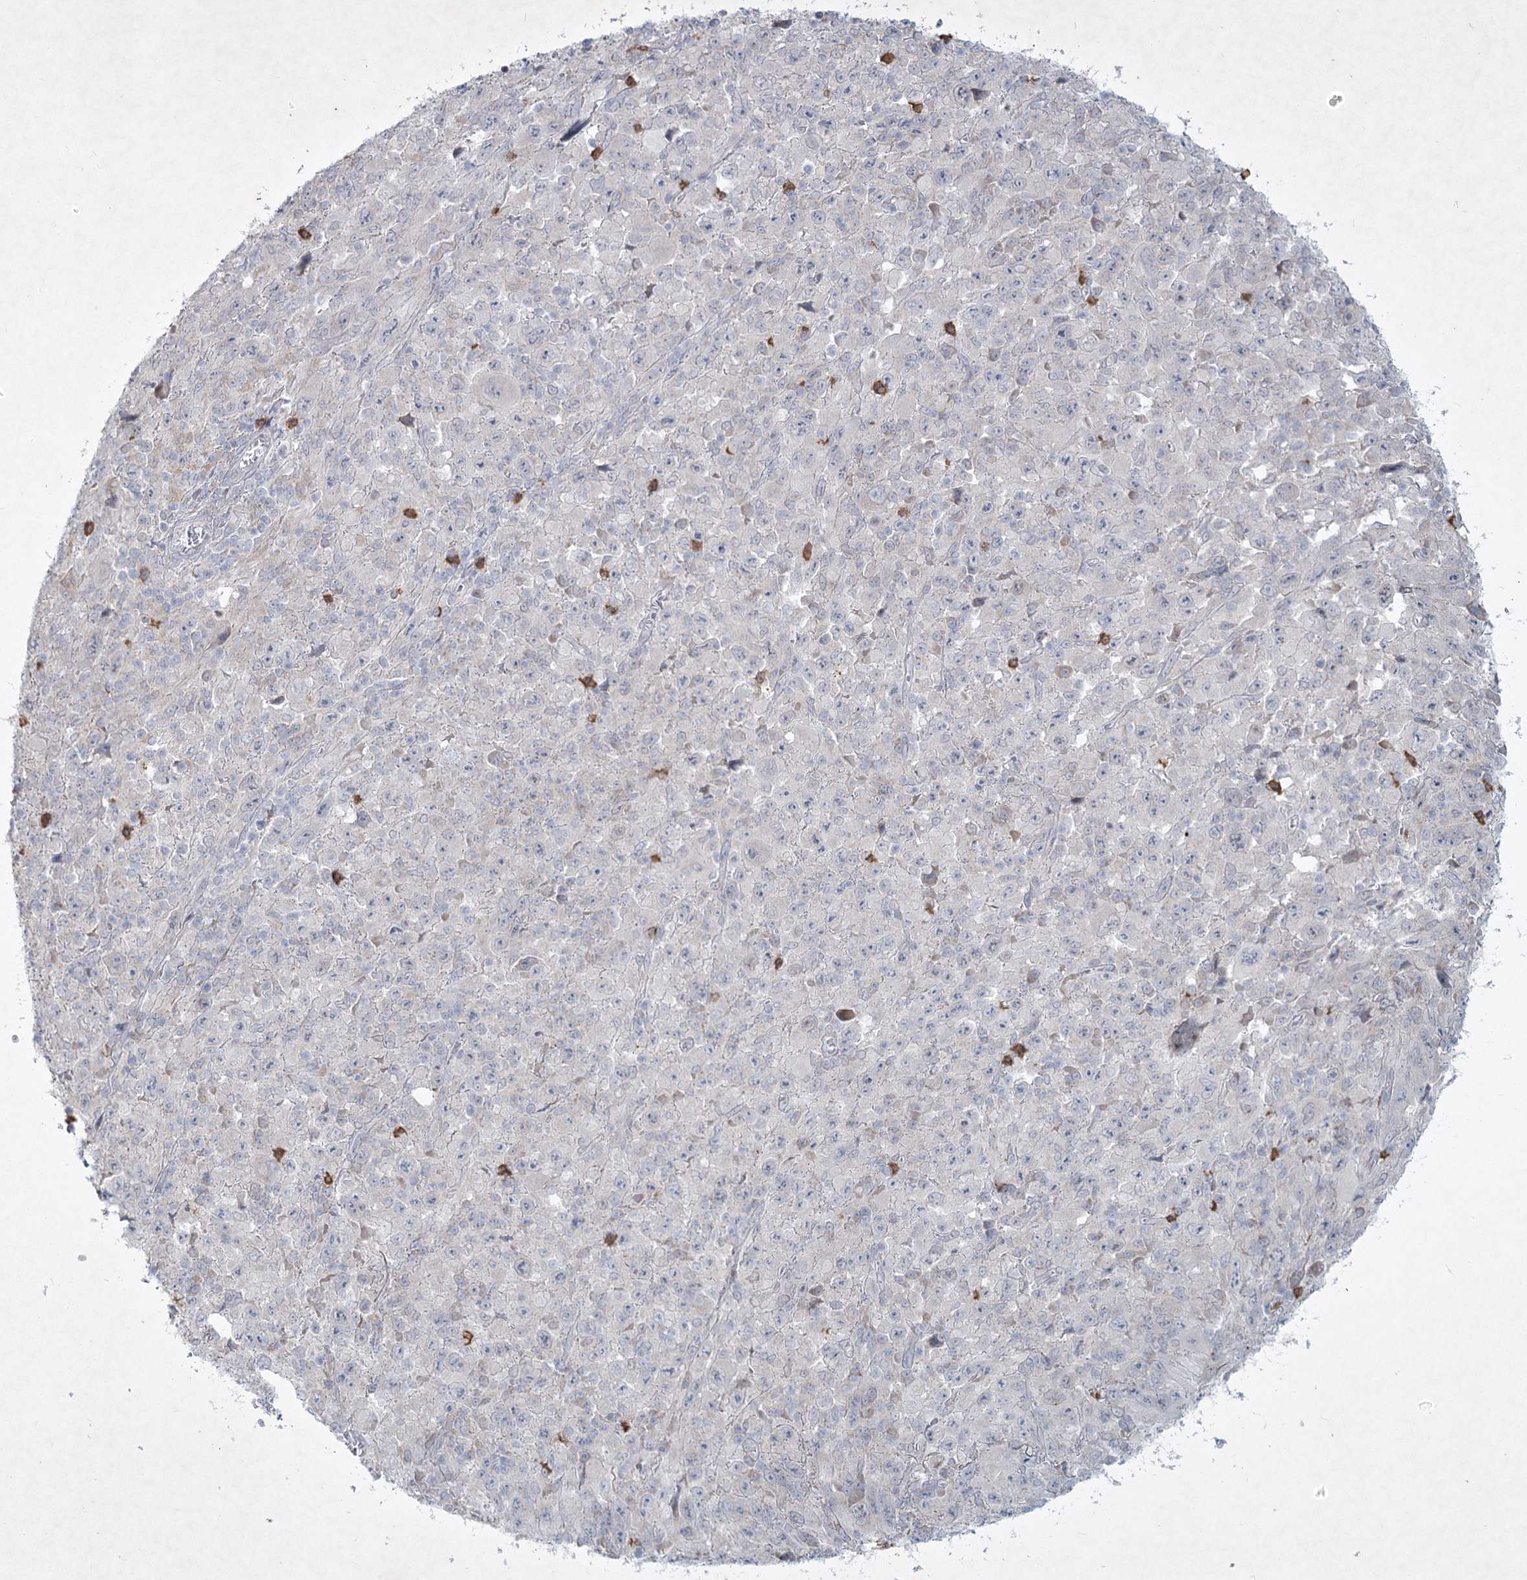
{"staining": {"intensity": "negative", "quantity": "none", "location": "none"}, "tissue": "melanoma", "cell_type": "Tumor cells", "image_type": "cancer", "snomed": [{"axis": "morphology", "description": "Malignant melanoma, Metastatic site"}, {"axis": "topography", "description": "Skin"}], "caption": "Immunohistochemistry of melanoma reveals no expression in tumor cells. The staining is performed using DAB (3,3'-diaminobenzidine) brown chromogen with nuclei counter-stained in using hematoxylin.", "gene": "PLA2G12A", "patient": {"sex": "female", "age": 56}}